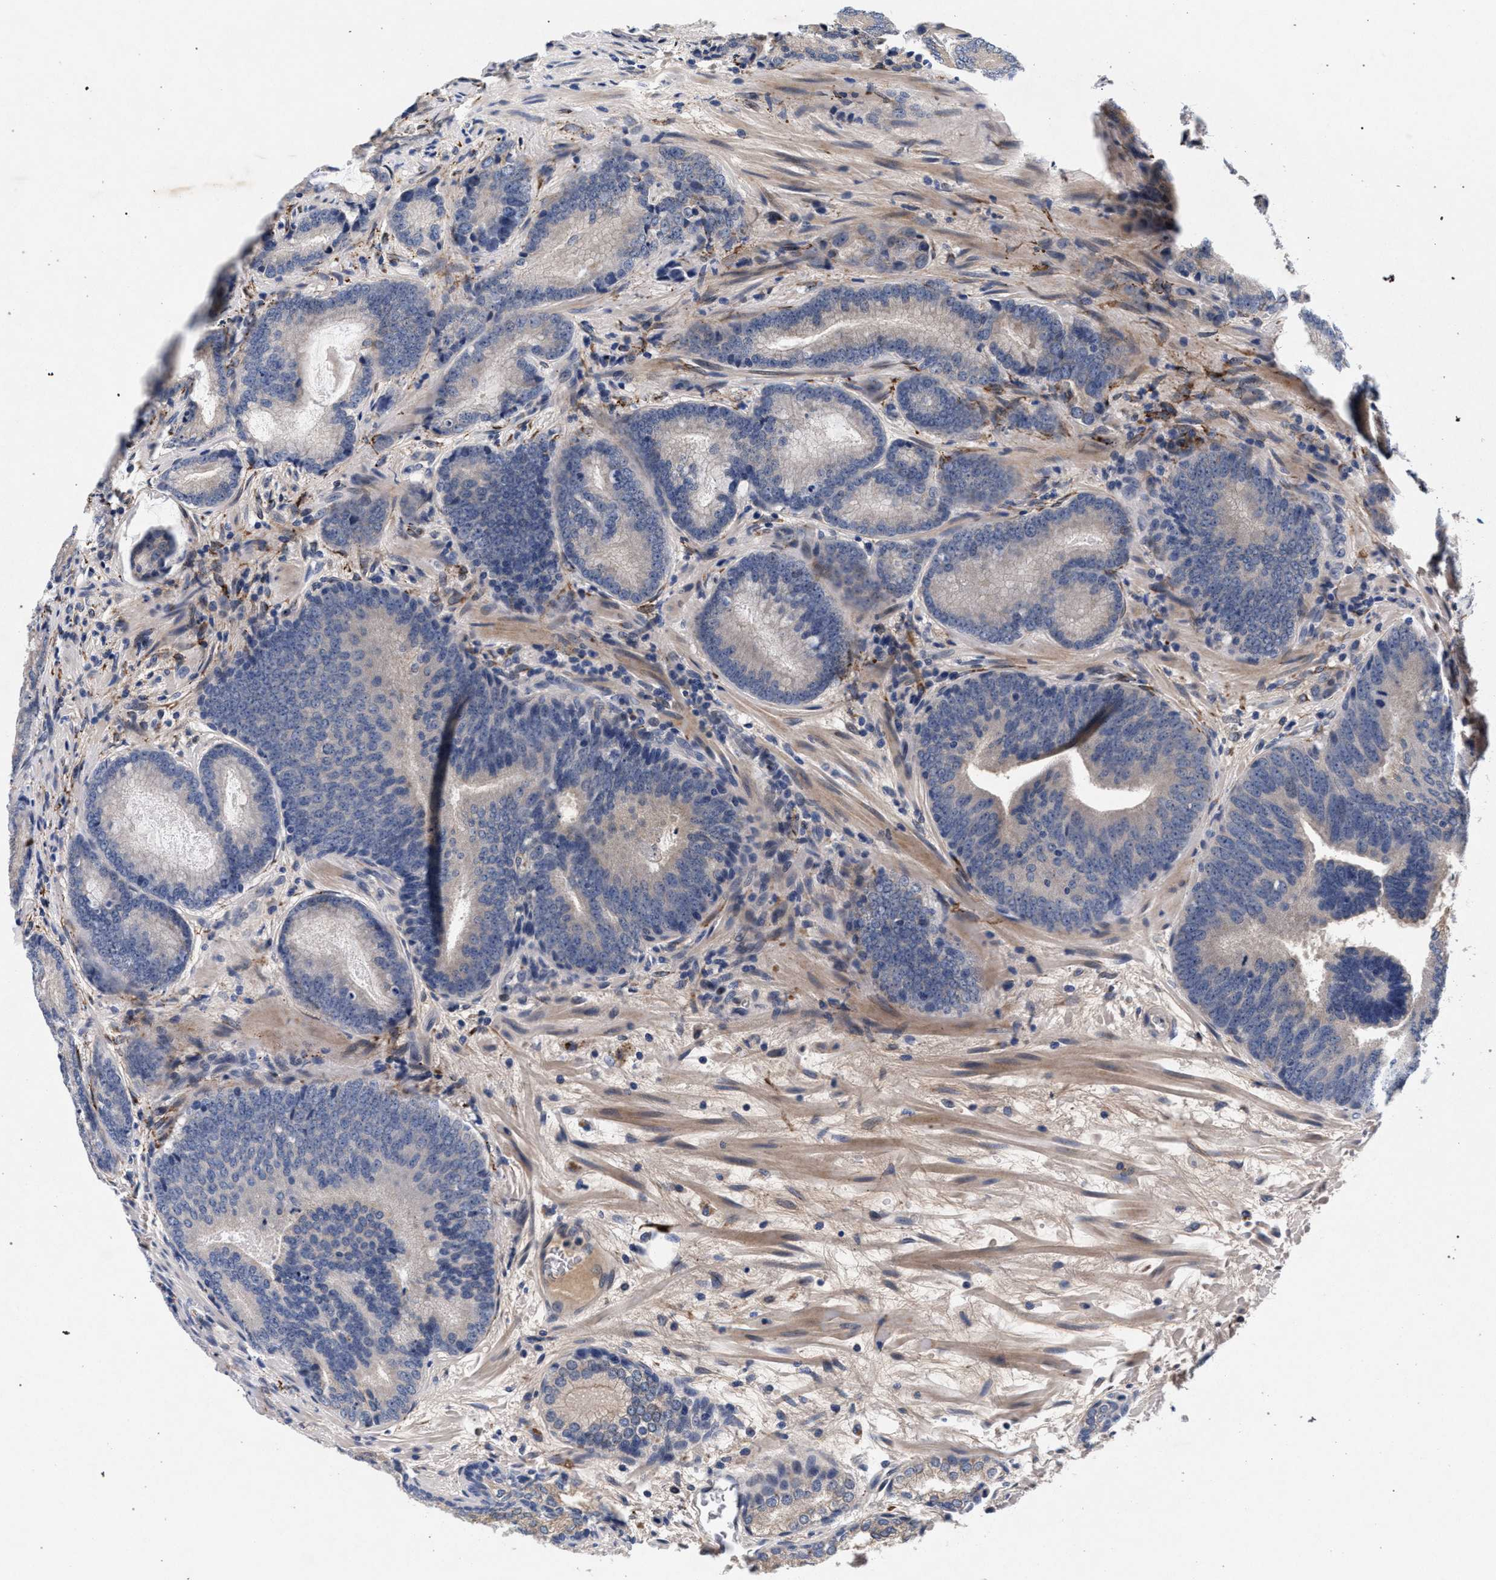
{"staining": {"intensity": "negative", "quantity": "none", "location": "none"}, "tissue": "prostate cancer", "cell_type": "Tumor cells", "image_type": "cancer", "snomed": [{"axis": "morphology", "description": "Adenocarcinoma, High grade"}, {"axis": "topography", "description": "Prostate"}], "caption": "Tumor cells are negative for protein expression in human prostate cancer.", "gene": "NEK7", "patient": {"sex": "male", "age": 55}}